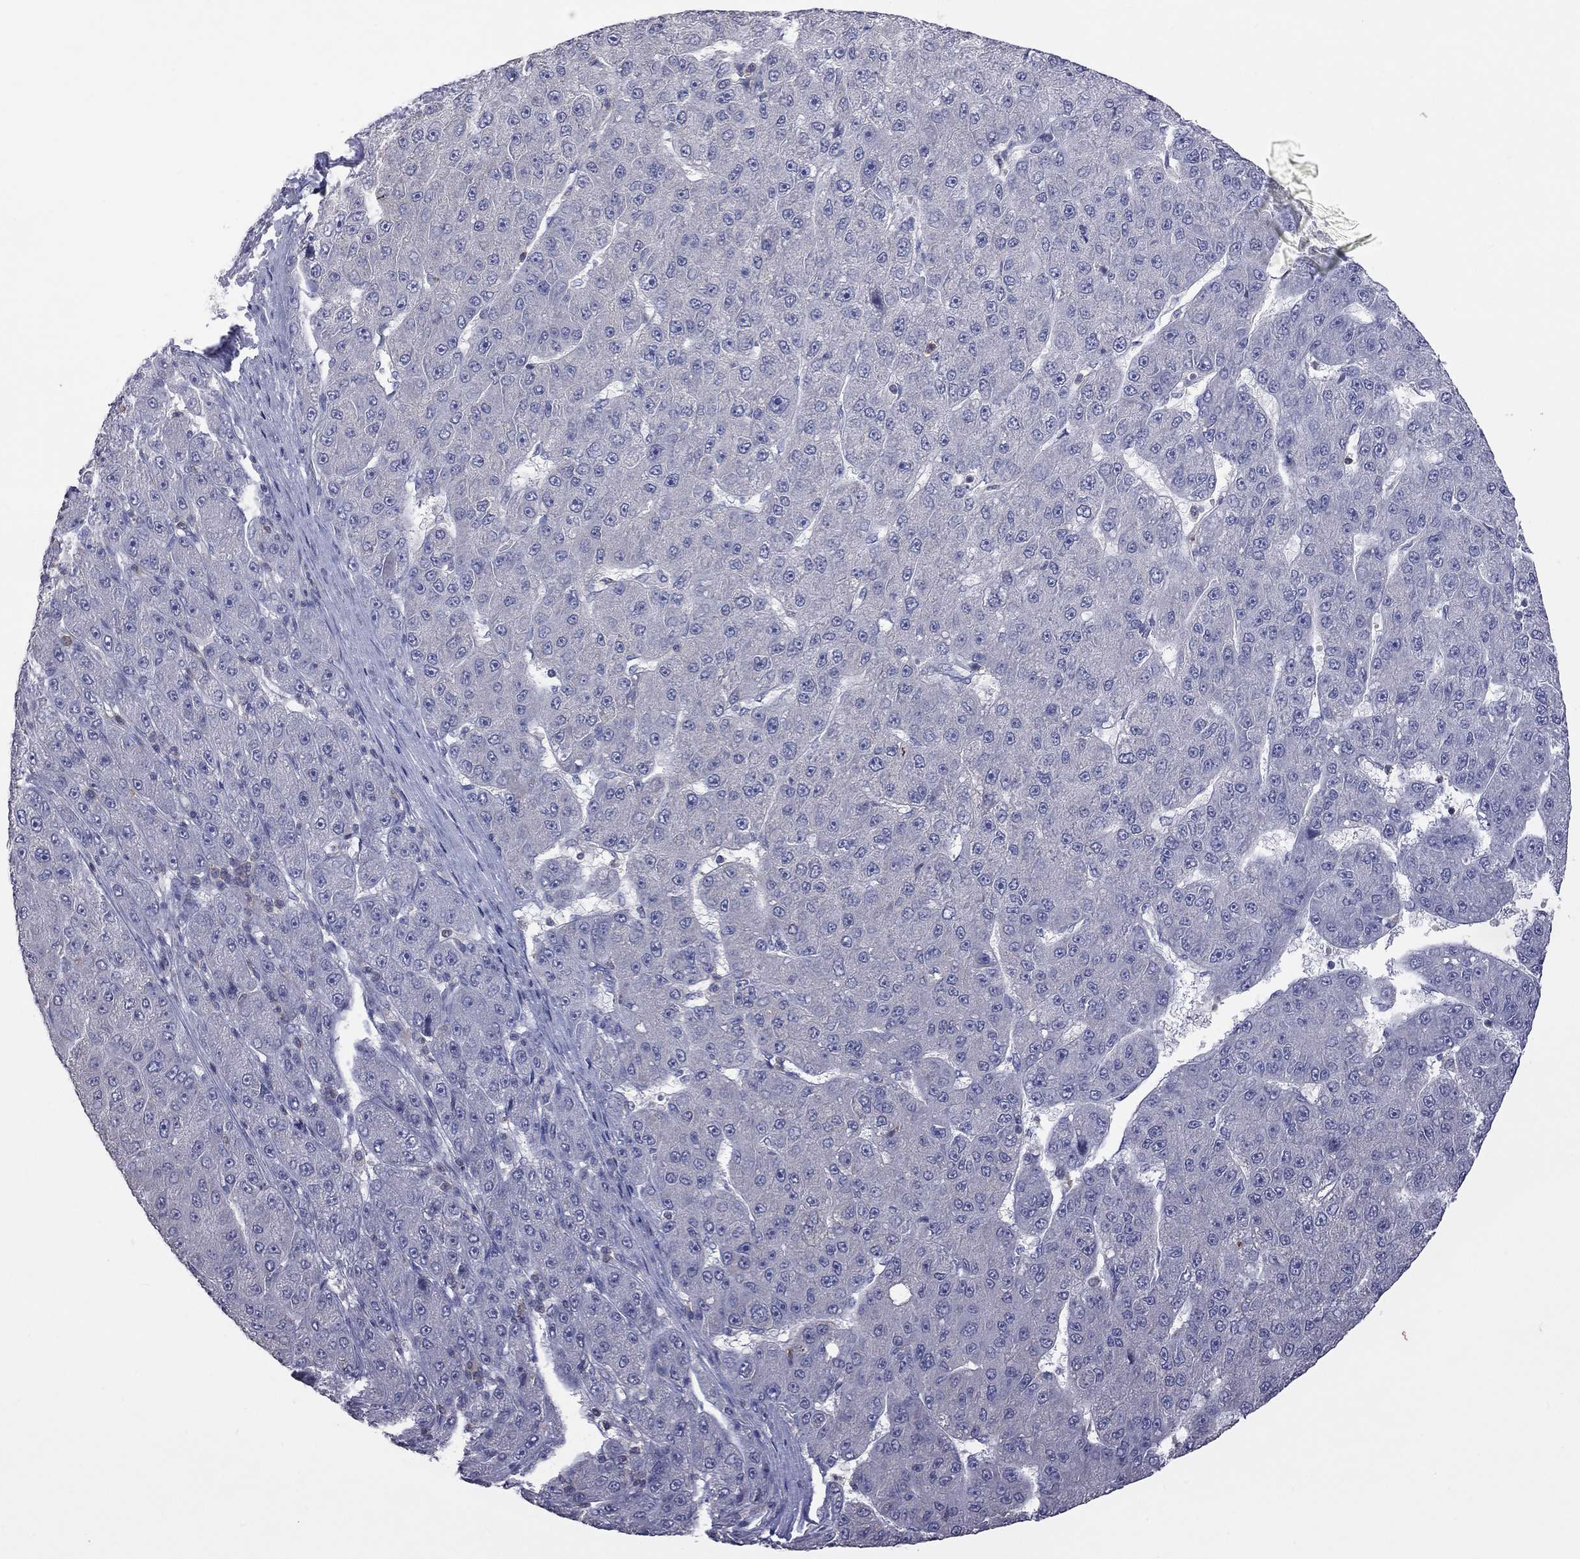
{"staining": {"intensity": "negative", "quantity": "none", "location": "none"}, "tissue": "liver cancer", "cell_type": "Tumor cells", "image_type": "cancer", "snomed": [{"axis": "morphology", "description": "Carcinoma, Hepatocellular, NOS"}, {"axis": "topography", "description": "Liver"}], "caption": "The photomicrograph shows no staining of tumor cells in liver hepatocellular carcinoma. (DAB immunohistochemistry with hematoxylin counter stain).", "gene": "IPCEF1", "patient": {"sex": "male", "age": 67}}